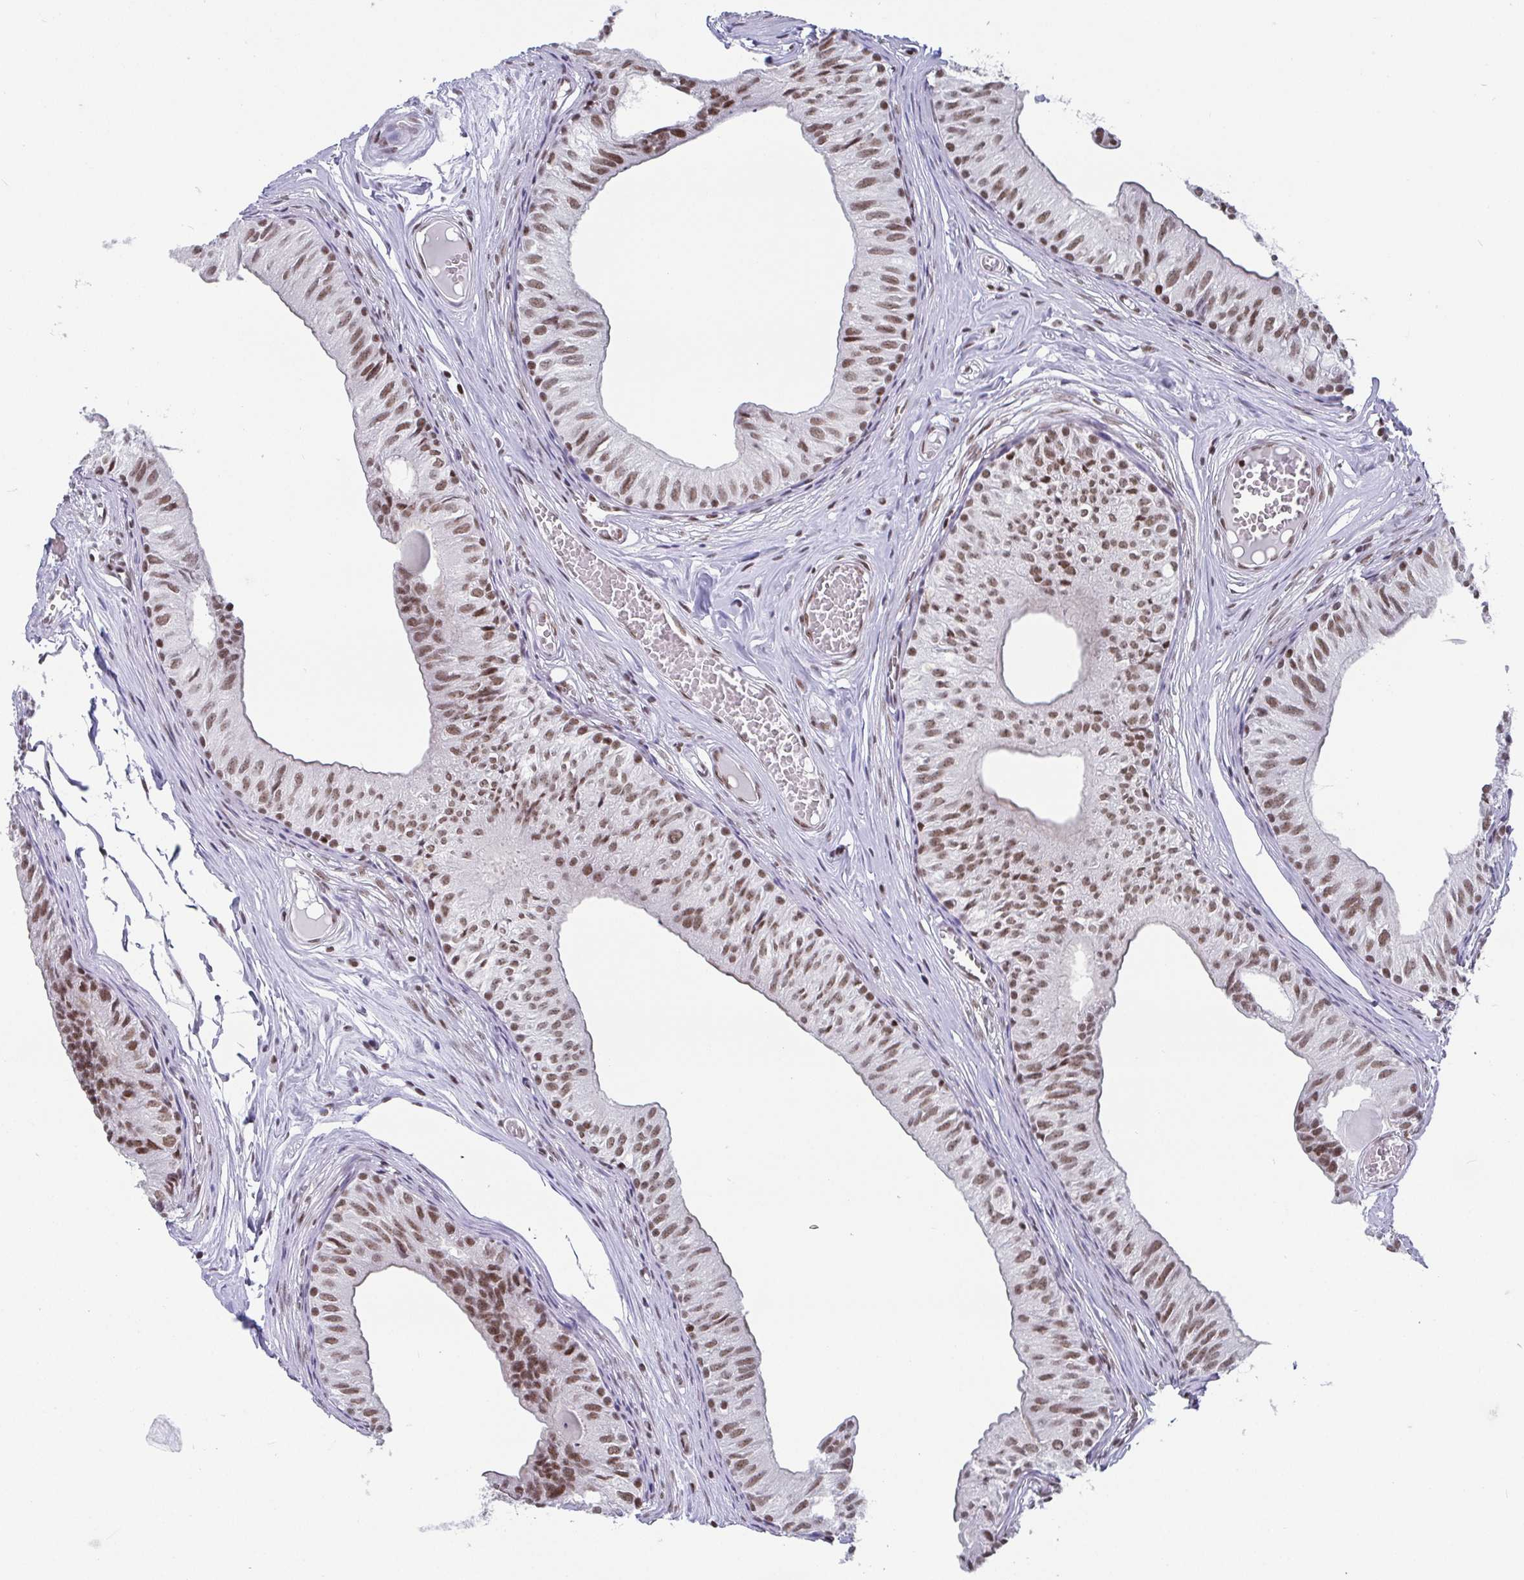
{"staining": {"intensity": "moderate", "quantity": ">75%", "location": "nuclear"}, "tissue": "epididymis", "cell_type": "Glandular cells", "image_type": "normal", "snomed": [{"axis": "morphology", "description": "Normal tissue, NOS"}, {"axis": "topography", "description": "Epididymis"}], "caption": "This micrograph demonstrates immunohistochemistry (IHC) staining of benign human epididymis, with medium moderate nuclear positivity in approximately >75% of glandular cells.", "gene": "CTCF", "patient": {"sex": "male", "age": 25}}